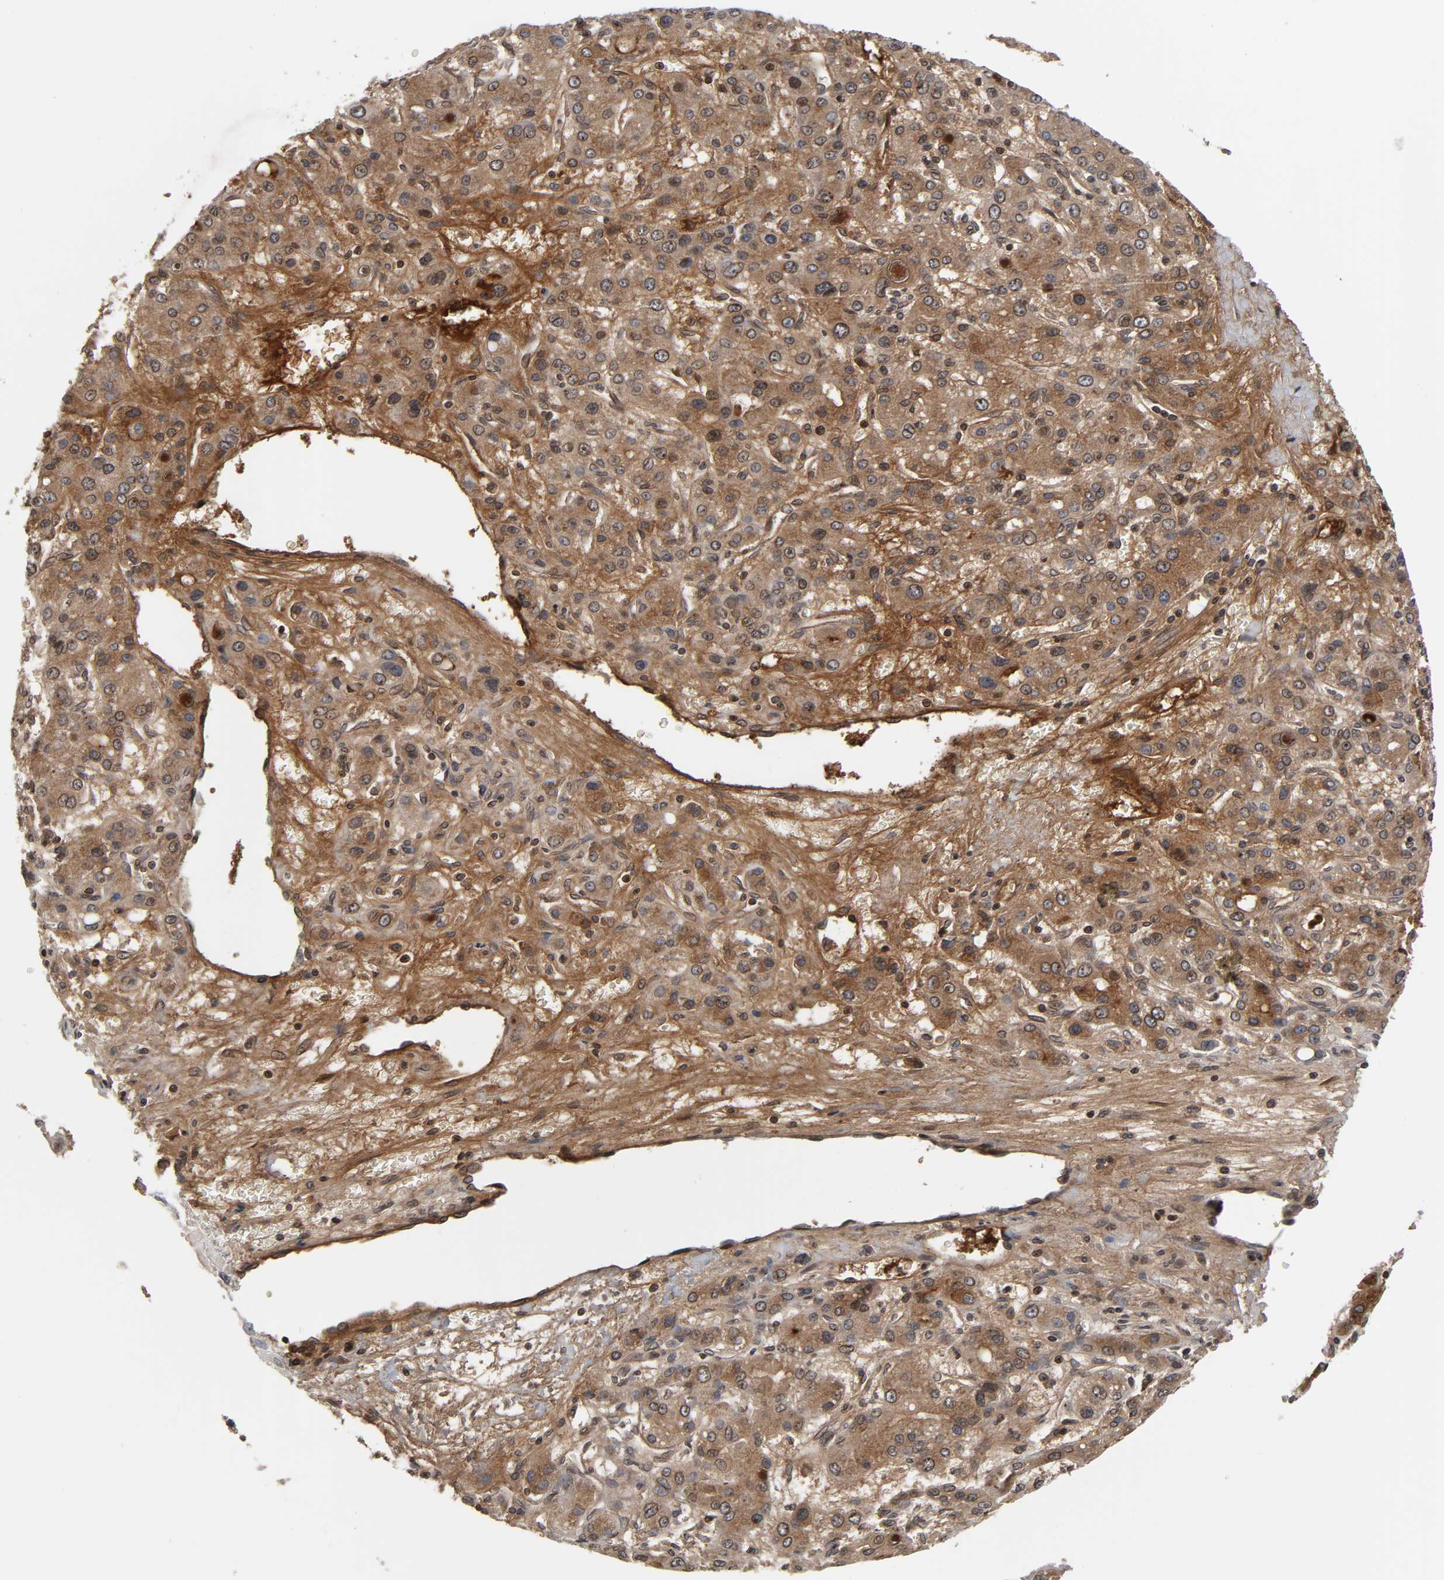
{"staining": {"intensity": "strong", "quantity": ">75%", "location": "cytoplasmic/membranous,nuclear"}, "tissue": "liver cancer", "cell_type": "Tumor cells", "image_type": "cancer", "snomed": [{"axis": "morphology", "description": "Carcinoma, Hepatocellular, NOS"}, {"axis": "topography", "description": "Liver"}], "caption": "IHC of liver cancer (hepatocellular carcinoma) shows high levels of strong cytoplasmic/membranous and nuclear staining in approximately >75% of tumor cells.", "gene": "CPN2", "patient": {"sex": "male", "age": 55}}